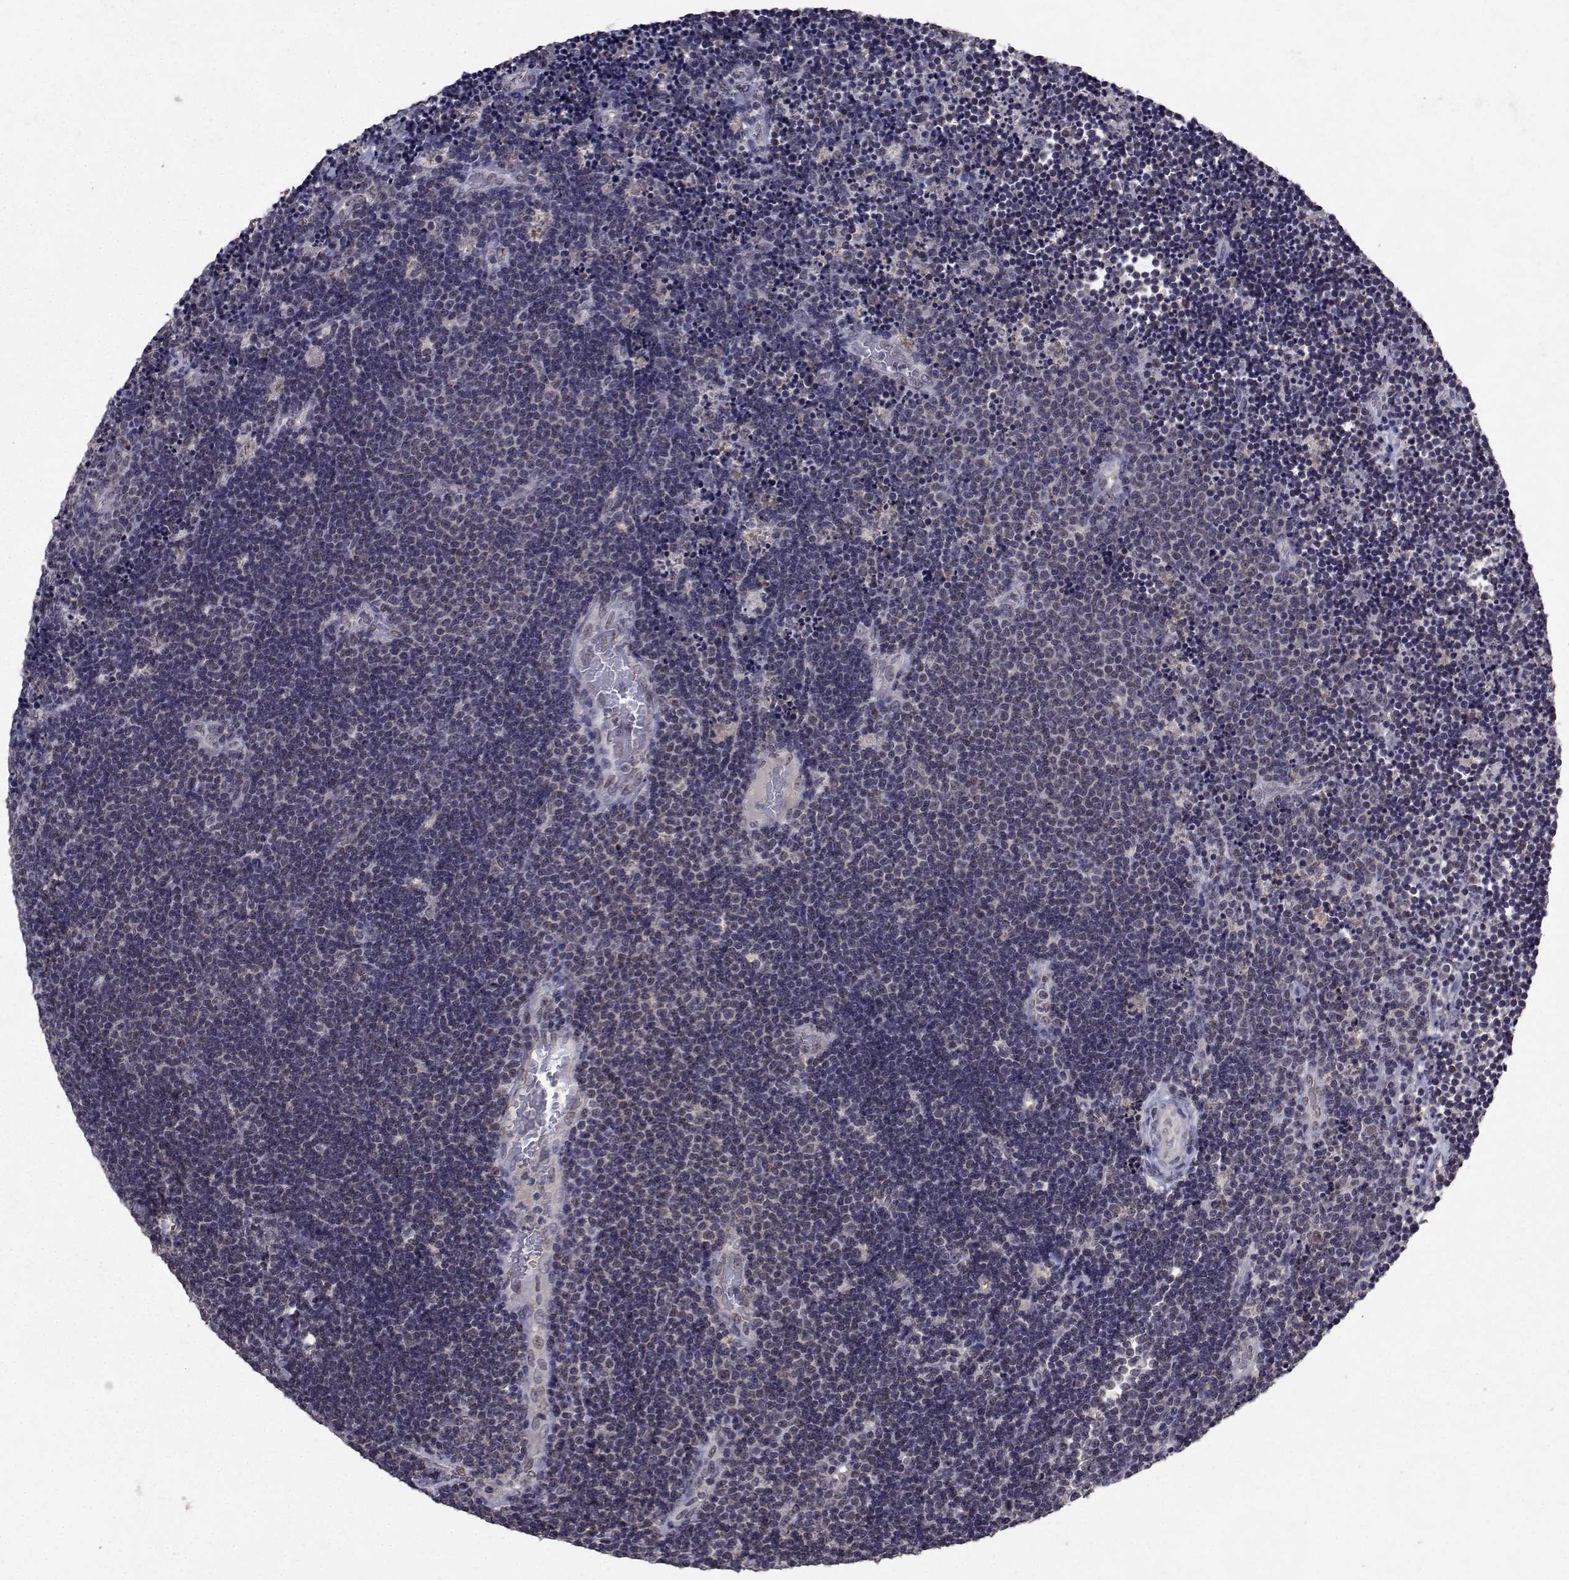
{"staining": {"intensity": "negative", "quantity": "none", "location": "none"}, "tissue": "lymphoma", "cell_type": "Tumor cells", "image_type": "cancer", "snomed": [{"axis": "morphology", "description": "Malignant lymphoma, non-Hodgkin's type, Low grade"}, {"axis": "topography", "description": "Brain"}], "caption": "An immunohistochemistry photomicrograph of lymphoma is shown. There is no staining in tumor cells of lymphoma. The staining was performed using DAB (3,3'-diaminobenzidine) to visualize the protein expression in brown, while the nuclei were stained in blue with hematoxylin (Magnification: 20x).", "gene": "CYP2S1", "patient": {"sex": "female", "age": 66}}